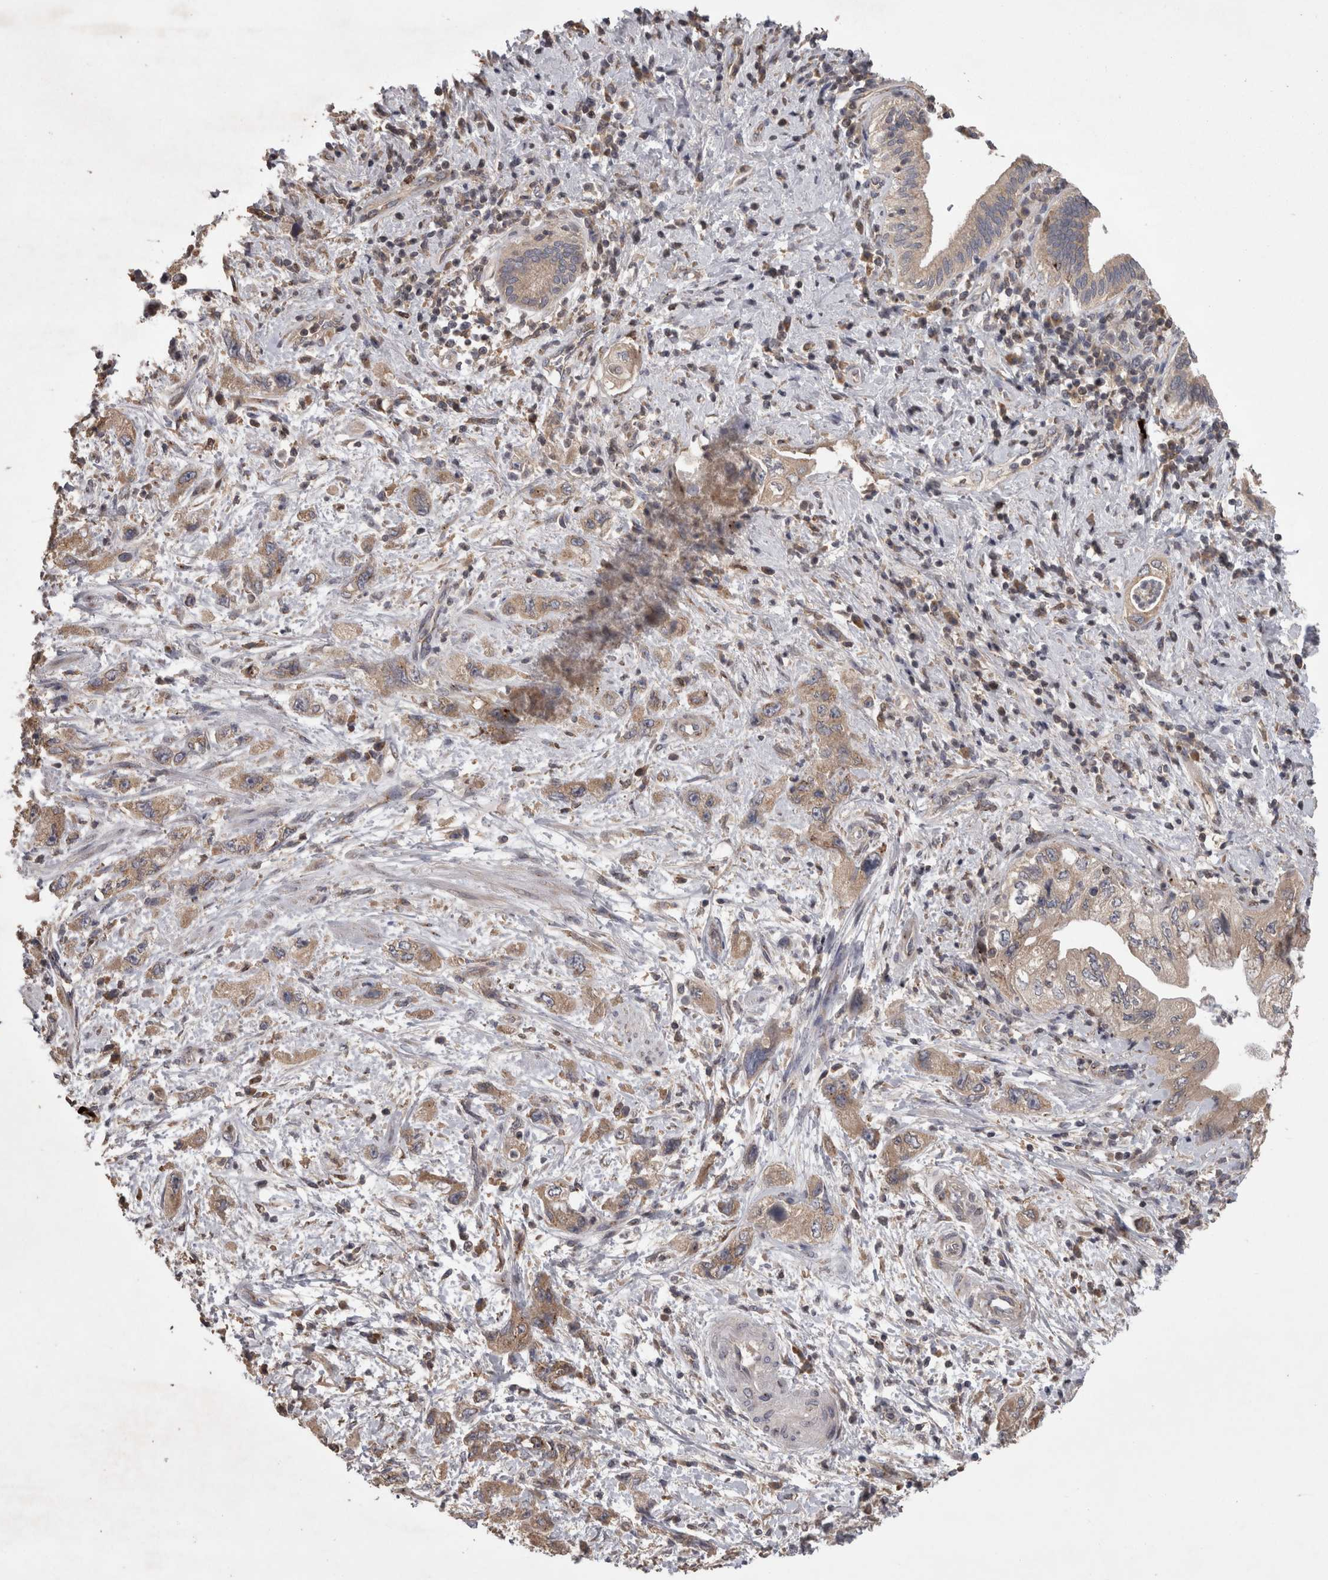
{"staining": {"intensity": "weak", "quantity": "25%-75%", "location": "cytoplasmic/membranous"}, "tissue": "pancreatic cancer", "cell_type": "Tumor cells", "image_type": "cancer", "snomed": [{"axis": "morphology", "description": "Adenocarcinoma, NOS"}, {"axis": "topography", "description": "Pancreas"}], "caption": "Brown immunohistochemical staining in adenocarcinoma (pancreatic) exhibits weak cytoplasmic/membranous positivity in approximately 25%-75% of tumor cells. The staining was performed using DAB, with brown indicating positive protein expression. Nuclei are stained blue with hematoxylin.", "gene": "PCM1", "patient": {"sex": "female", "age": 73}}